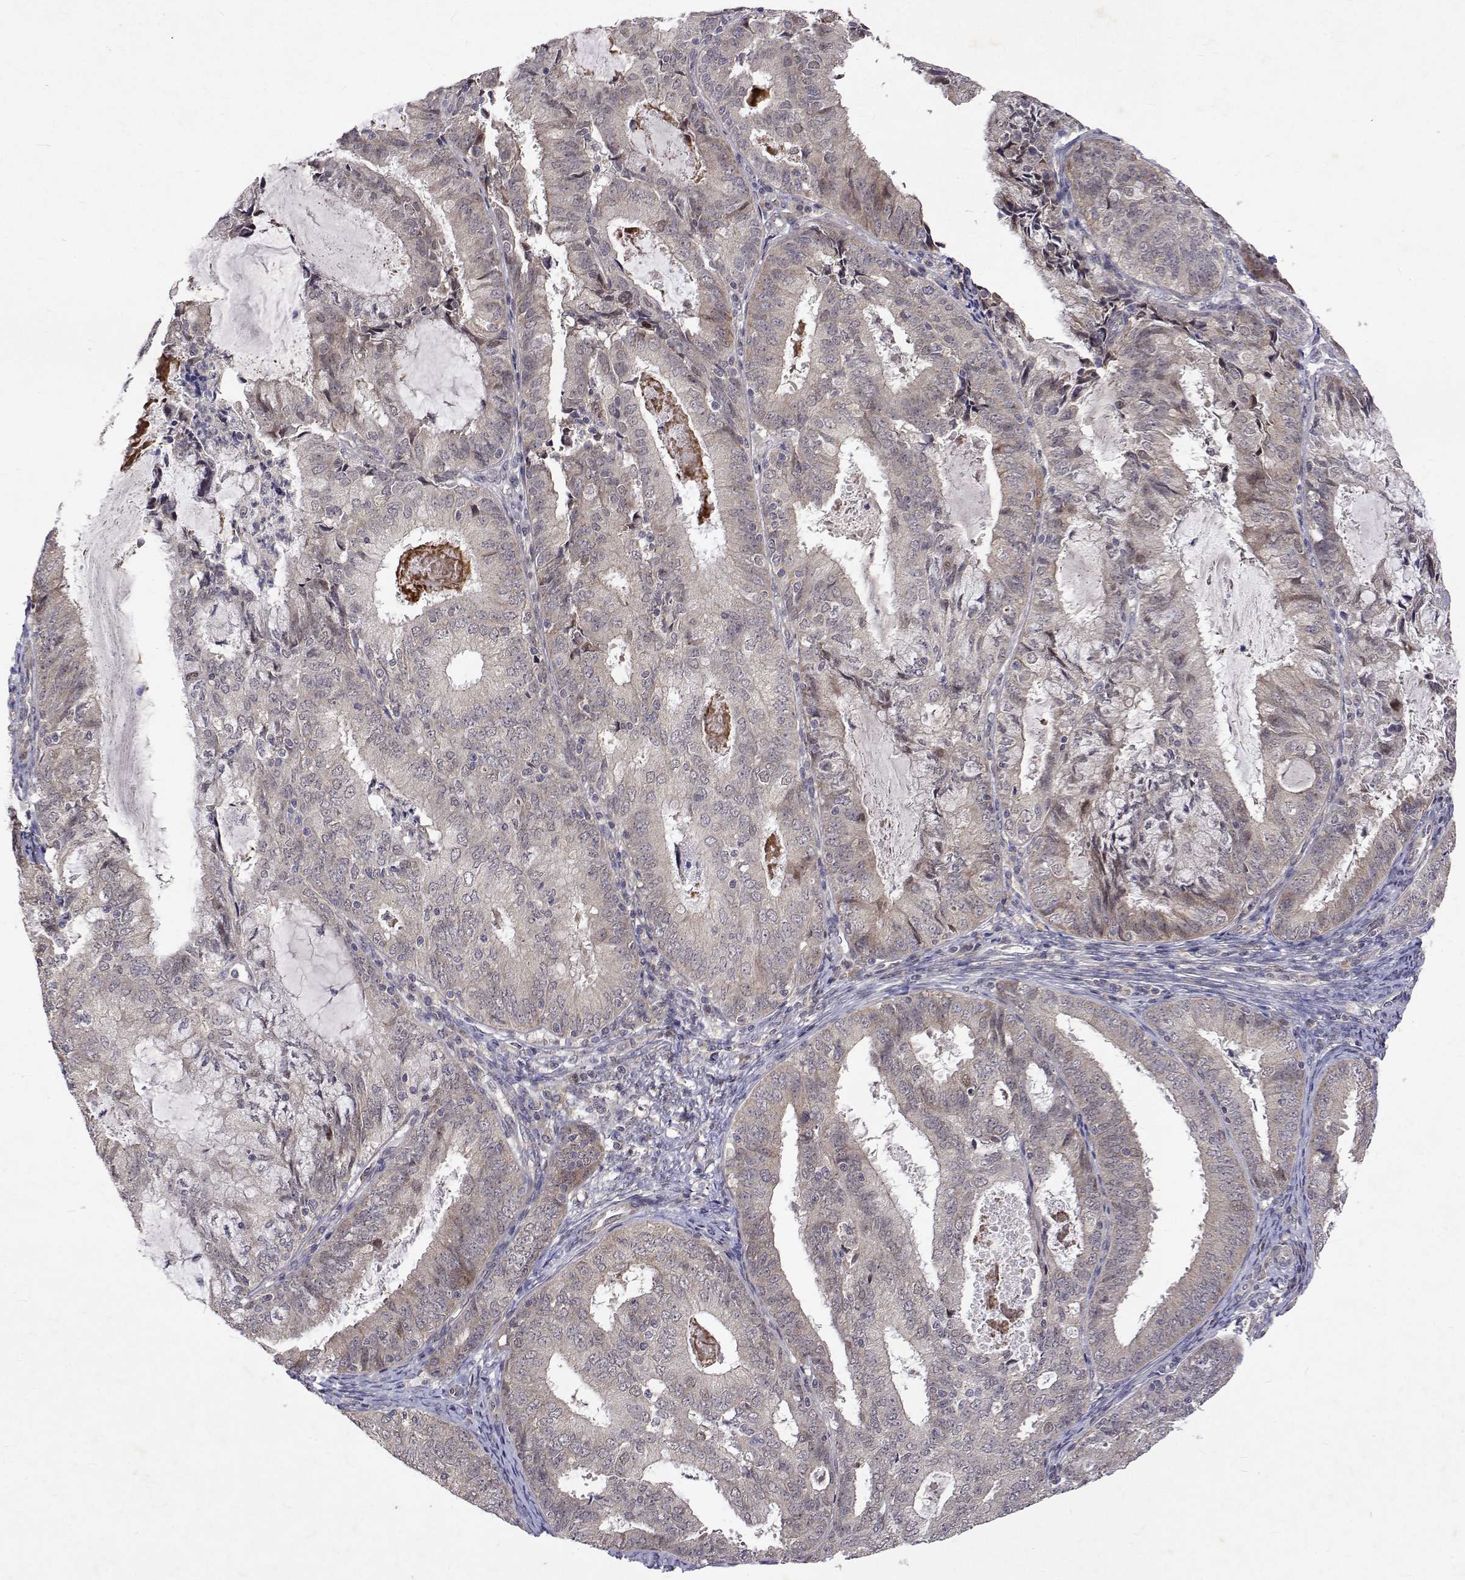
{"staining": {"intensity": "weak", "quantity": "<25%", "location": "cytoplasmic/membranous"}, "tissue": "endometrial cancer", "cell_type": "Tumor cells", "image_type": "cancer", "snomed": [{"axis": "morphology", "description": "Adenocarcinoma, NOS"}, {"axis": "topography", "description": "Endometrium"}], "caption": "Immunohistochemistry of endometrial cancer exhibits no staining in tumor cells. (DAB IHC with hematoxylin counter stain).", "gene": "ALKBH8", "patient": {"sex": "female", "age": 57}}